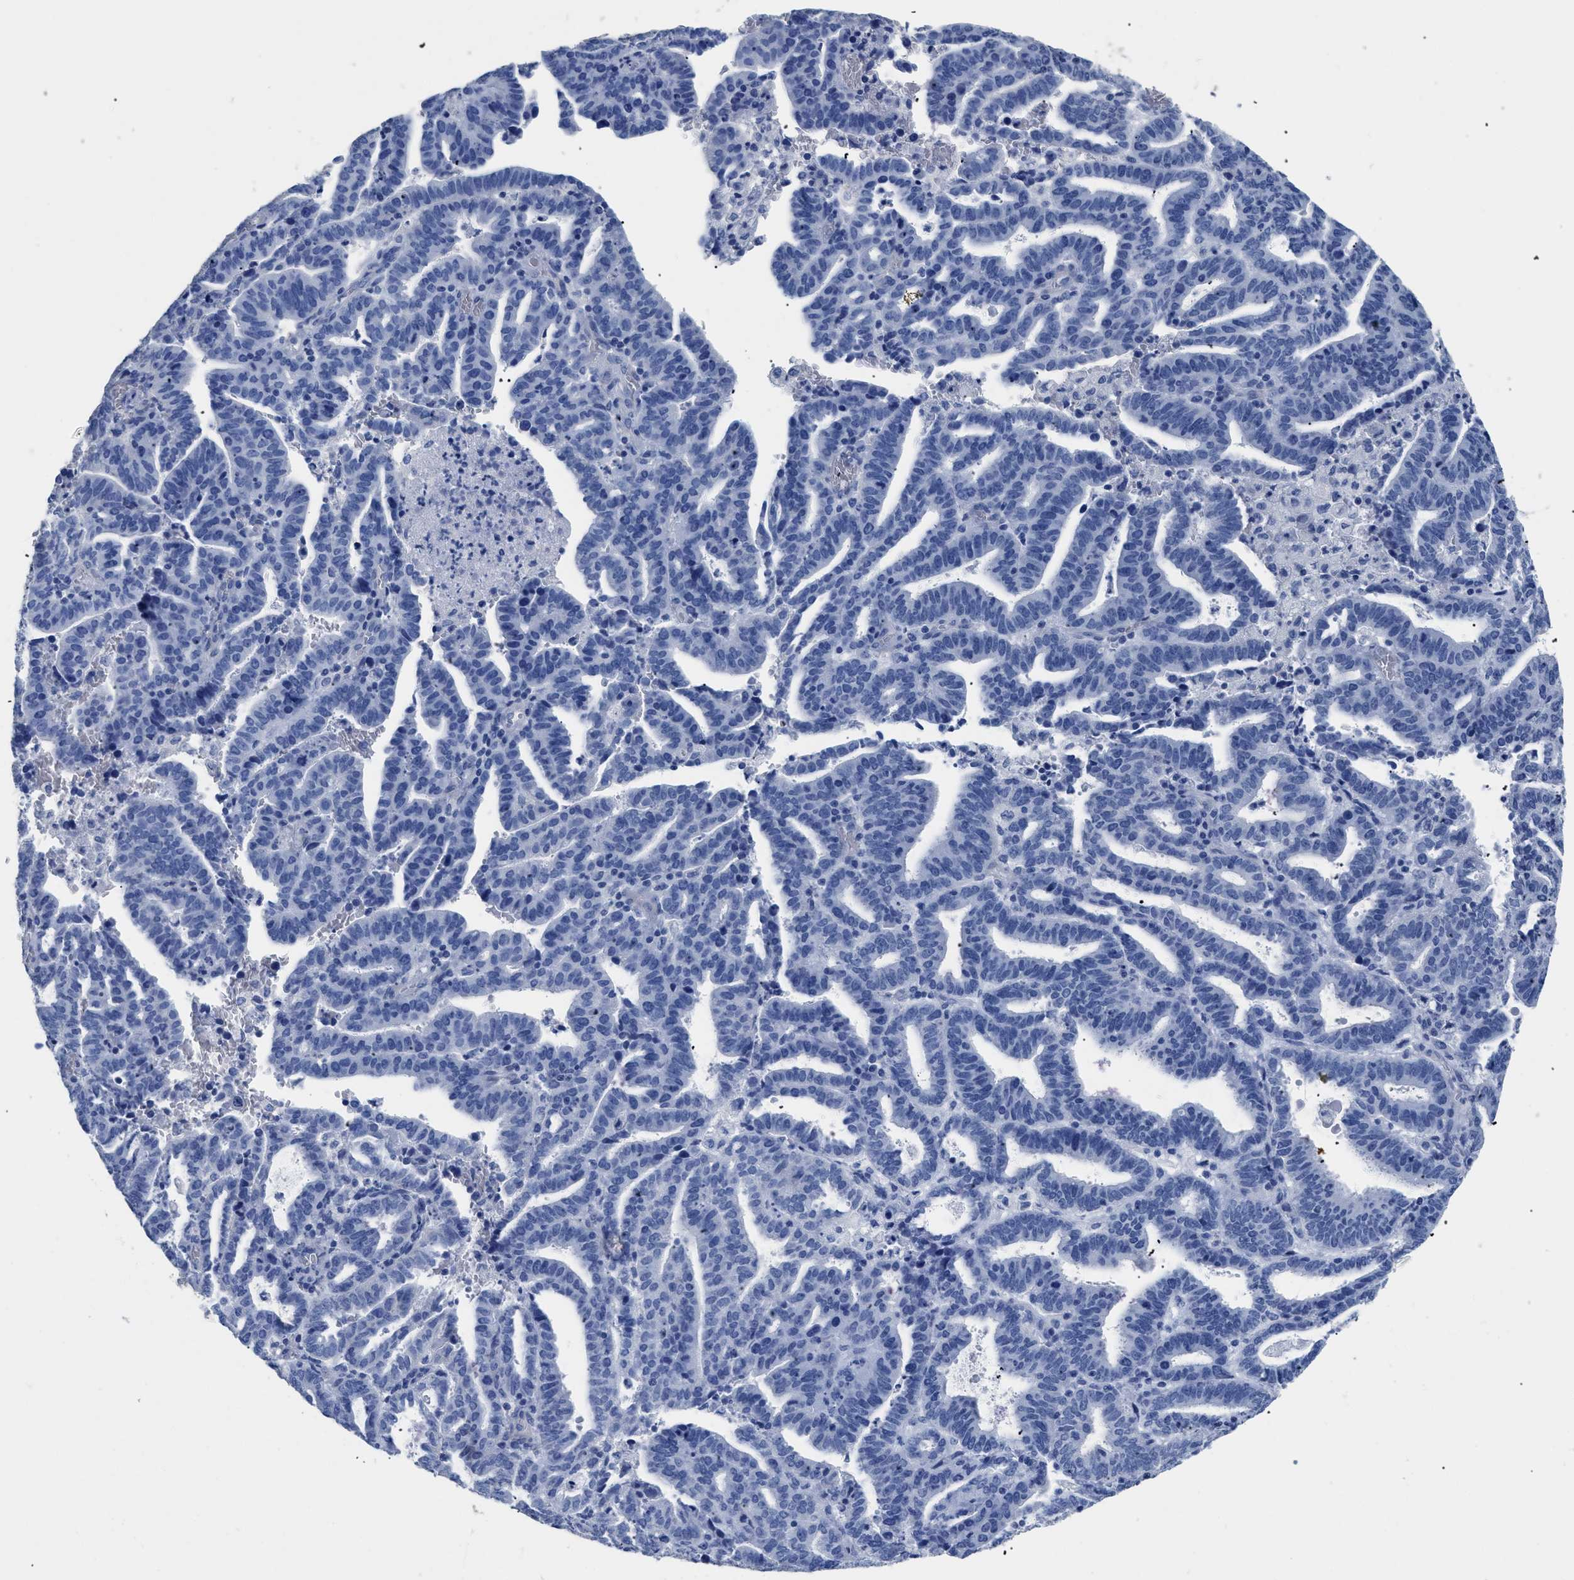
{"staining": {"intensity": "negative", "quantity": "none", "location": "none"}, "tissue": "endometrial cancer", "cell_type": "Tumor cells", "image_type": "cancer", "snomed": [{"axis": "morphology", "description": "Adenocarcinoma, NOS"}, {"axis": "topography", "description": "Uterus"}], "caption": "The micrograph demonstrates no significant expression in tumor cells of endometrial cancer (adenocarcinoma).", "gene": "DLC1", "patient": {"sex": "female", "age": 83}}